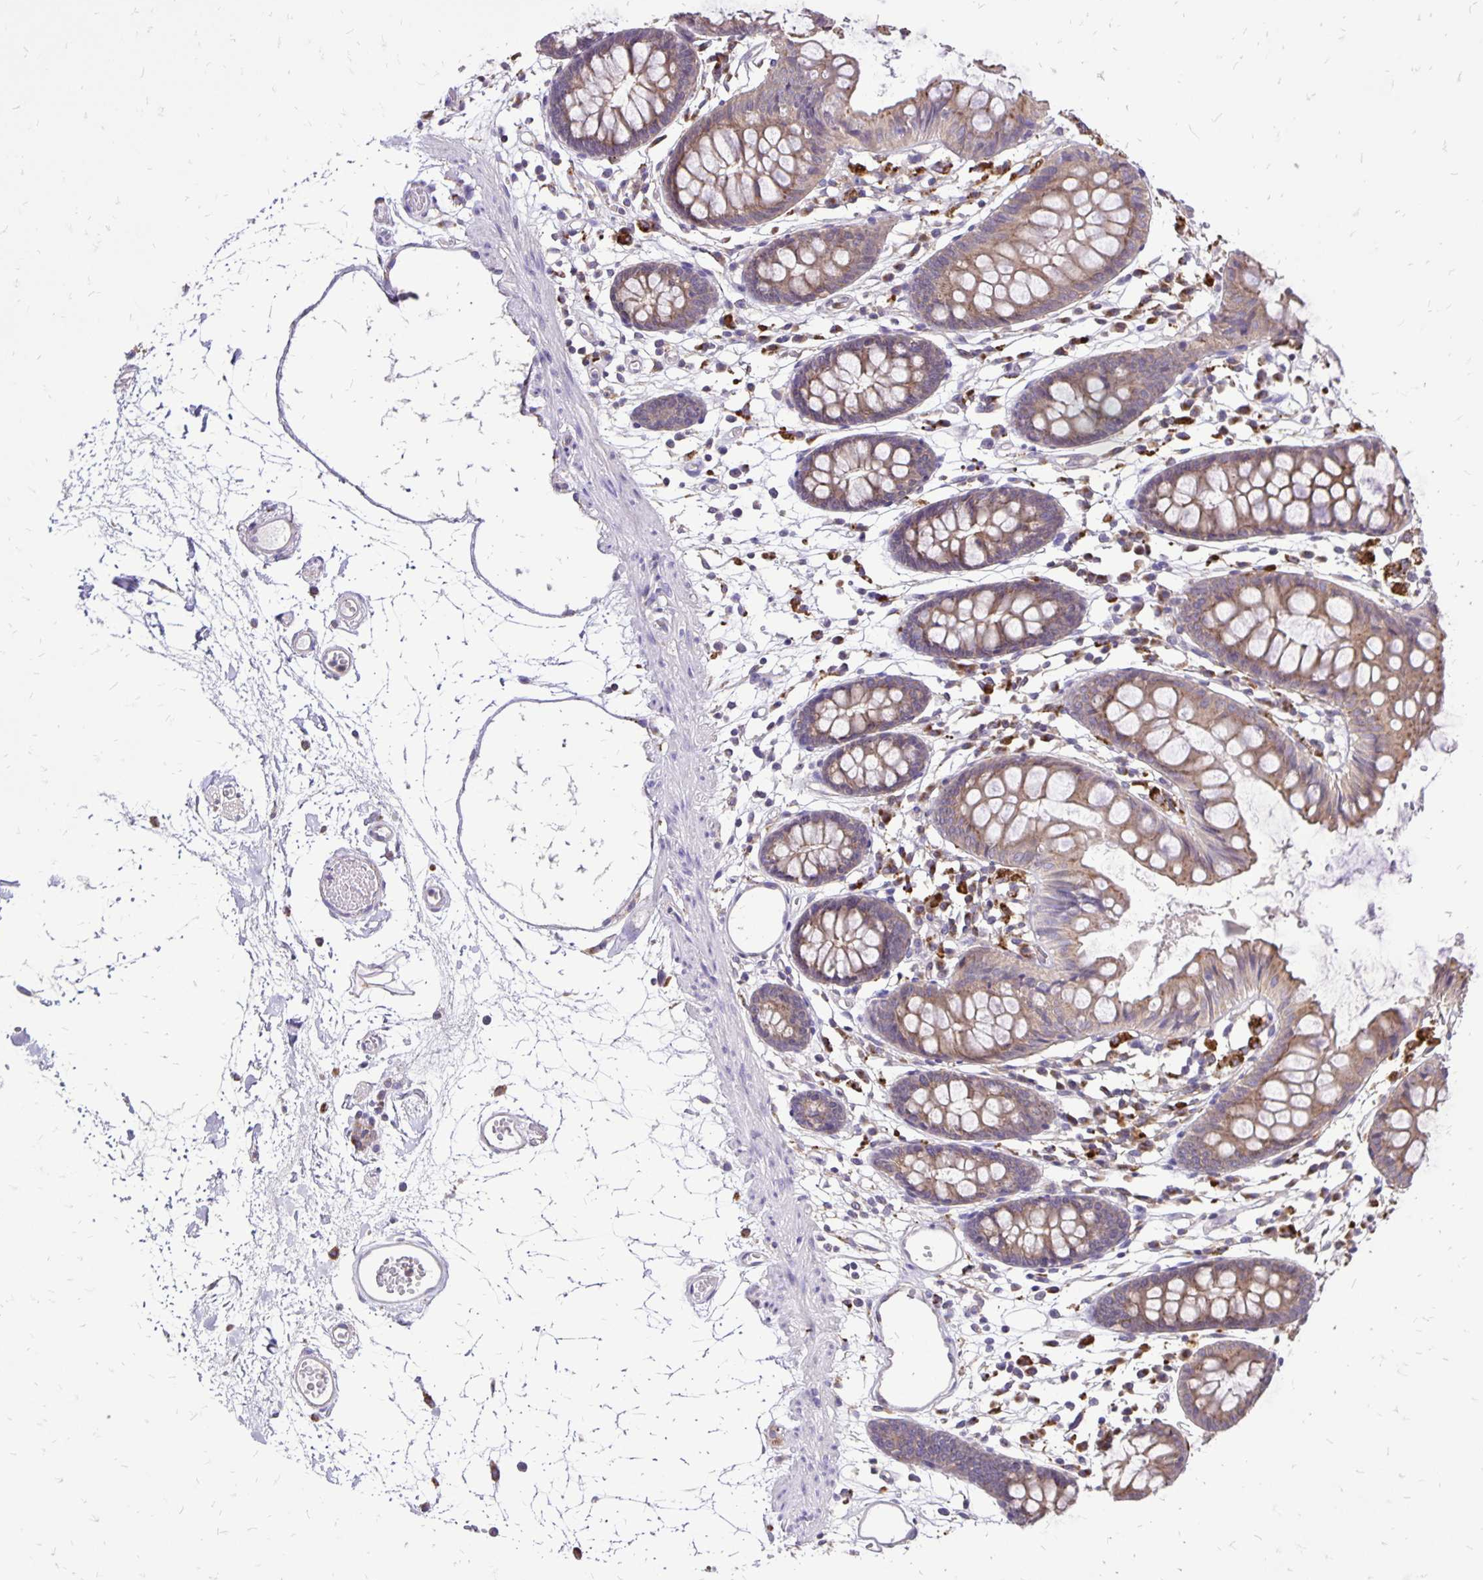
{"staining": {"intensity": "negative", "quantity": "none", "location": "none"}, "tissue": "colon", "cell_type": "Endothelial cells", "image_type": "normal", "snomed": [{"axis": "morphology", "description": "Normal tissue, NOS"}, {"axis": "topography", "description": "Colon"}], "caption": "This photomicrograph is of benign colon stained with IHC to label a protein in brown with the nuclei are counter-stained blue. There is no staining in endothelial cells. (DAB IHC with hematoxylin counter stain).", "gene": "EIF5A", "patient": {"sex": "female", "age": 84}}